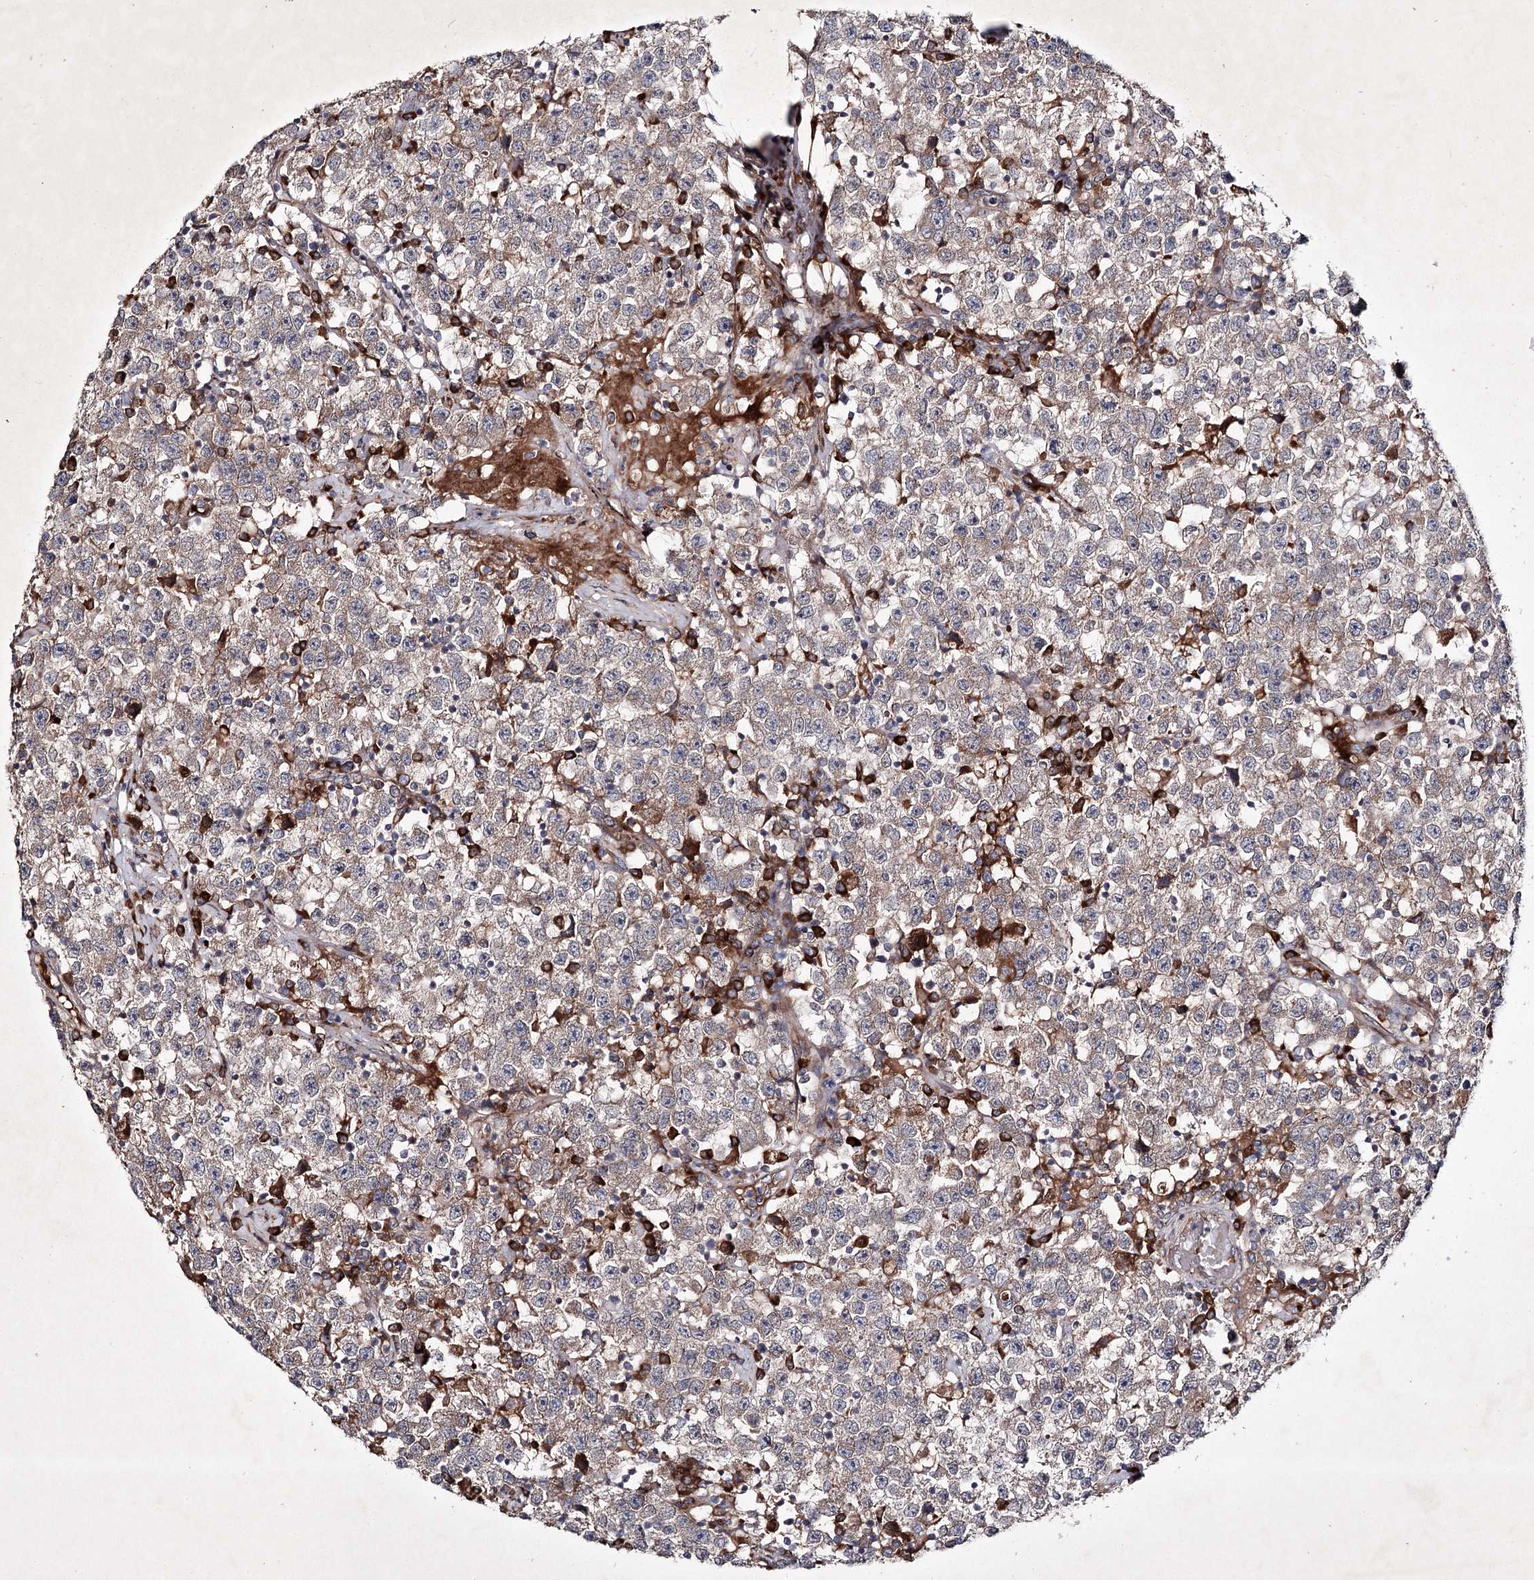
{"staining": {"intensity": "weak", "quantity": "25%-75%", "location": "cytoplasmic/membranous"}, "tissue": "testis cancer", "cell_type": "Tumor cells", "image_type": "cancer", "snomed": [{"axis": "morphology", "description": "Seminoma, NOS"}, {"axis": "topography", "description": "Testis"}], "caption": "Weak cytoplasmic/membranous staining is seen in about 25%-75% of tumor cells in testis seminoma. Nuclei are stained in blue.", "gene": "ALG9", "patient": {"sex": "male", "age": 22}}